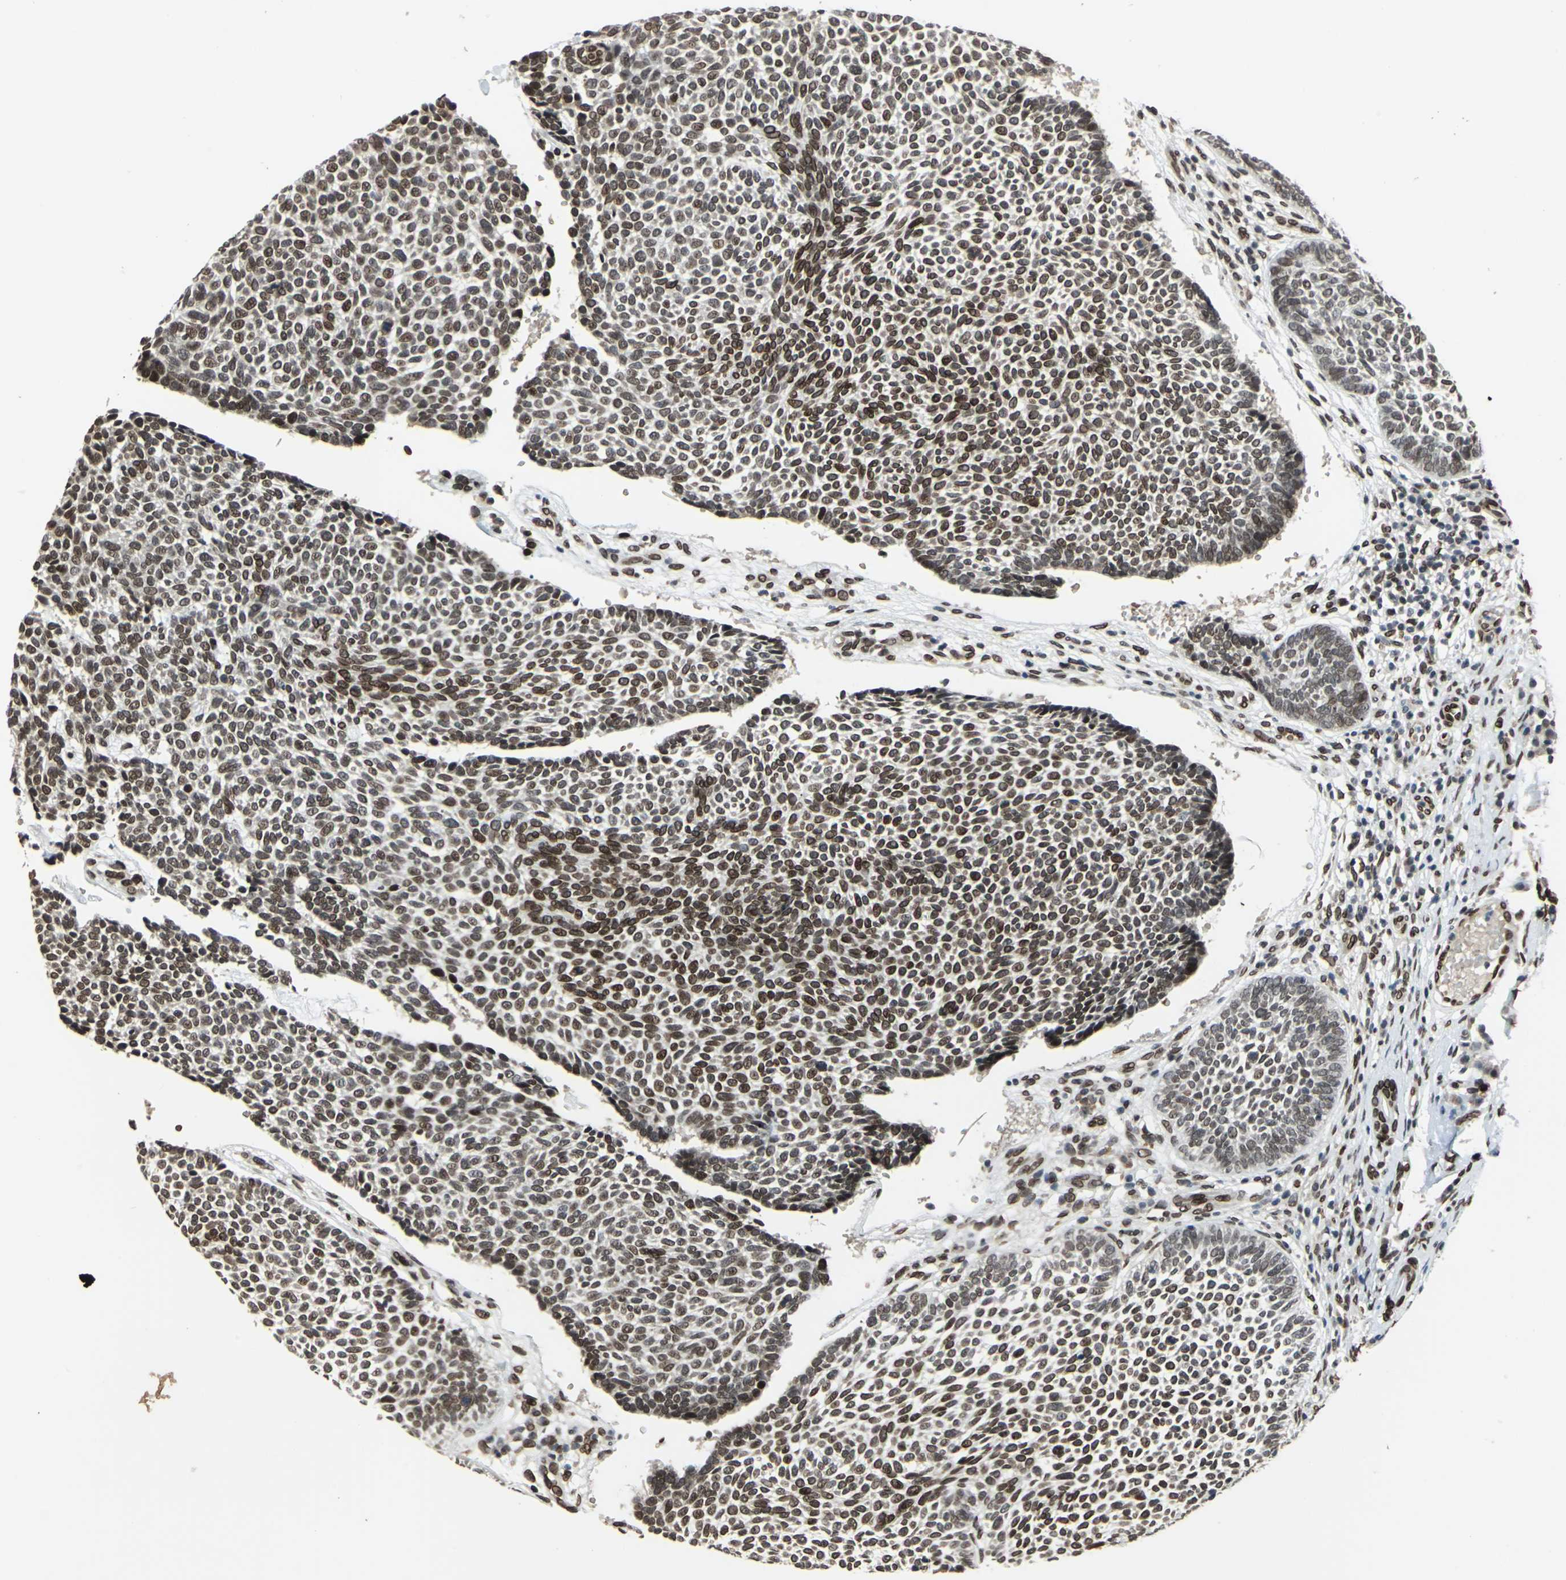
{"staining": {"intensity": "strong", "quantity": ">75%", "location": "nuclear"}, "tissue": "skin cancer", "cell_type": "Tumor cells", "image_type": "cancer", "snomed": [{"axis": "morphology", "description": "Normal tissue, NOS"}, {"axis": "morphology", "description": "Basal cell carcinoma"}, {"axis": "topography", "description": "Skin"}], "caption": "Immunohistochemistry of human skin cancer demonstrates high levels of strong nuclear staining in about >75% of tumor cells.", "gene": "ISY1", "patient": {"sex": "male", "age": 87}}